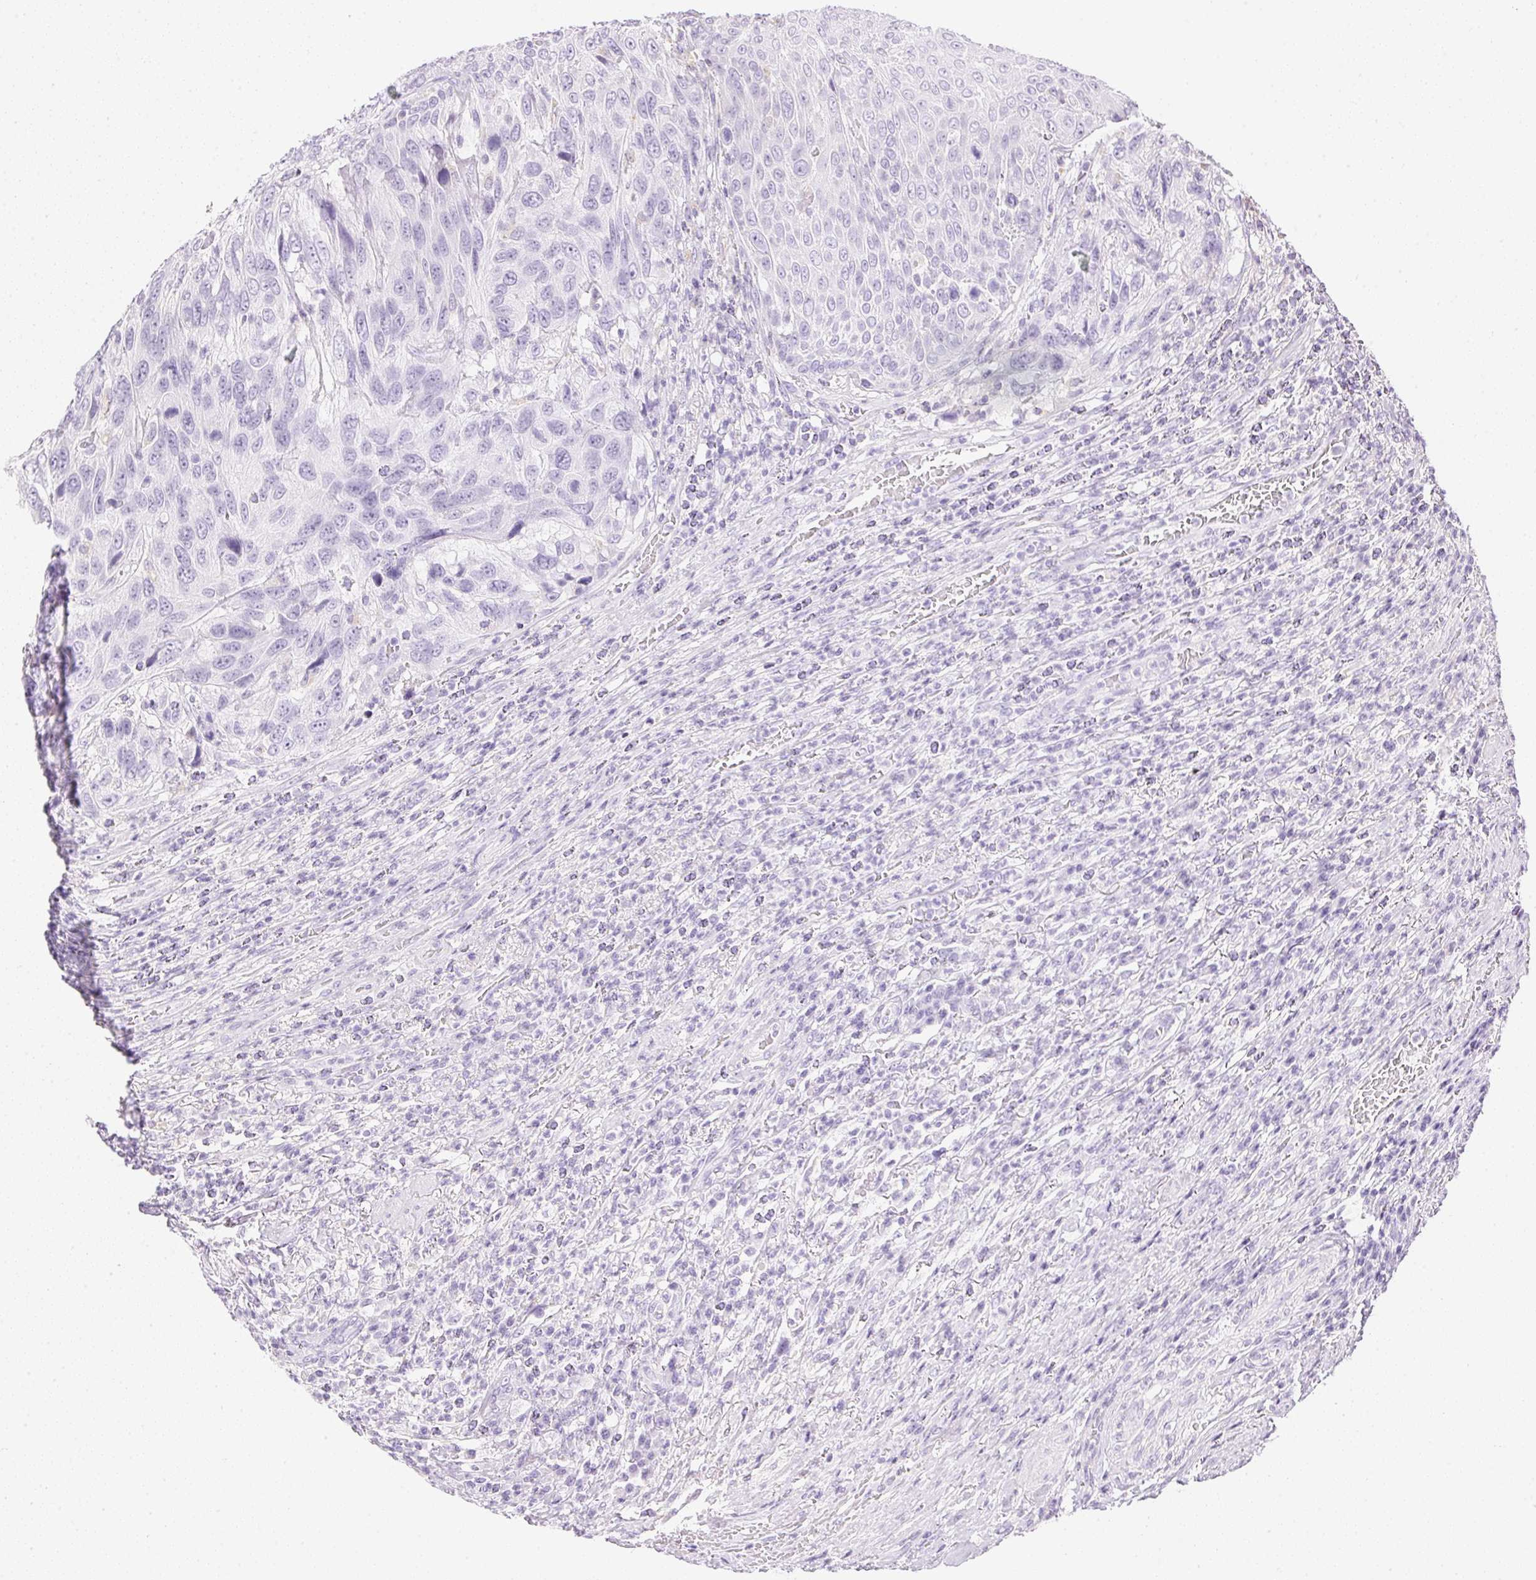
{"staining": {"intensity": "negative", "quantity": "none", "location": "none"}, "tissue": "urothelial cancer", "cell_type": "Tumor cells", "image_type": "cancer", "snomed": [{"axis": "morphology", "description": "Urothelial carcinoma, High grade"}, {"axis": "topography", "description": "Urinary bladder"}], "caption": "Tumor cells show no significant positivity in urothelial carcinoma (high-grade). The staining was performed using DAB to visualize the protein expression in brown, while the nuclei were stained in blue with hematoxylin (Magnification: 20x).", "gene": "ATP6V1G3", "patient": {"sex": "female", "age": 70}}